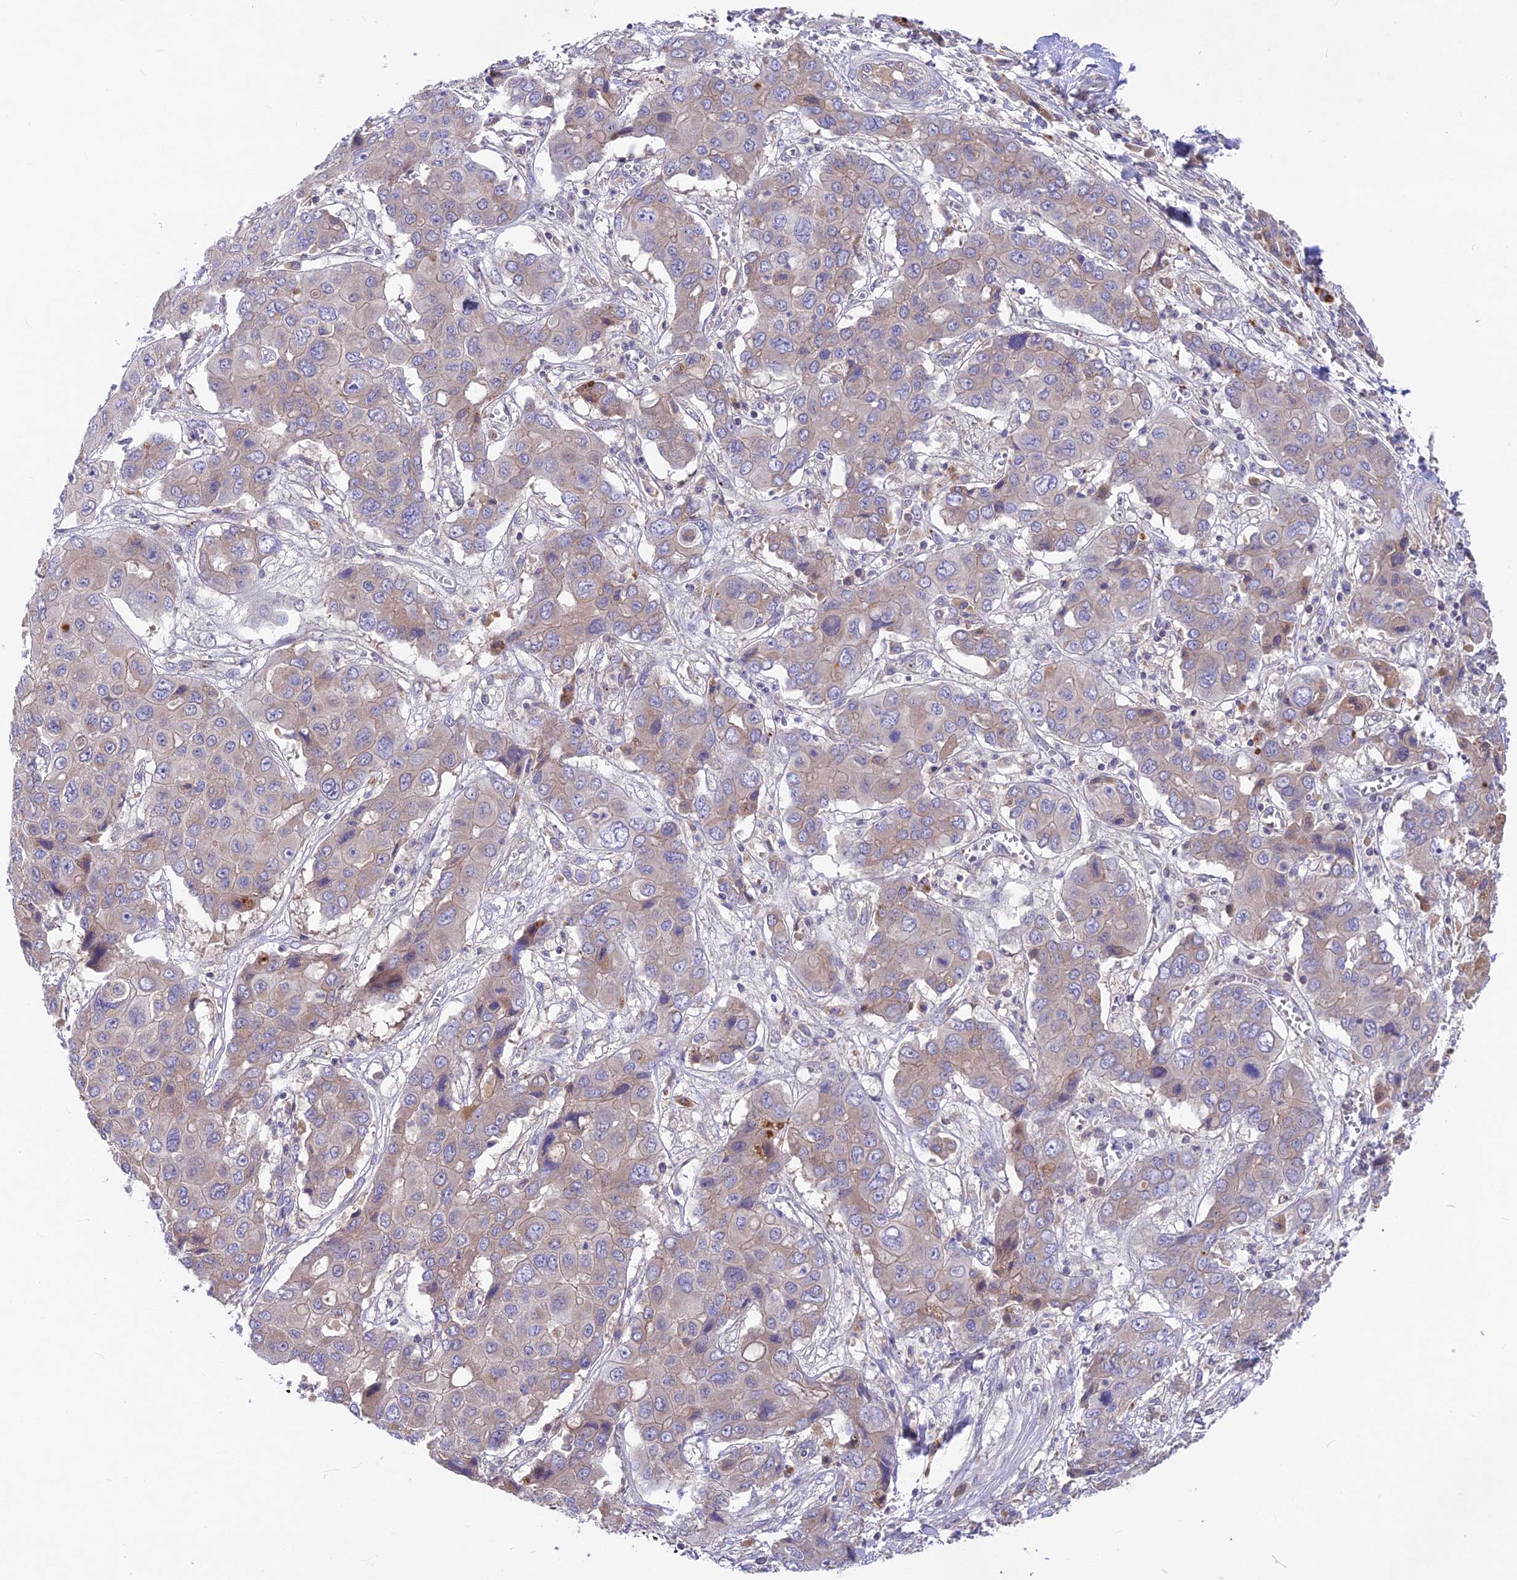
{"staining": {"intensity": "weak", "quantity": "25%-75%", "location": "cytoplasmic/membranous"}, "tissue": "liver cancer", "cell_type": "Tumor cells", "image_type": "cancer", "snomed": [{"axis": "morphology", "description": "Cholangiocarcinoma"}, {"axis": "topography", "description": "Liver"}], "caption": "Liver cholangiocarcinoma tissue exhibits weak cytoplasmic/membranous positivity in approximately 25%-75% of tumor cells, visualized by immunohistochemistry.", "gene": "PZP", "patient": {"sex": "male", "age": 67}}